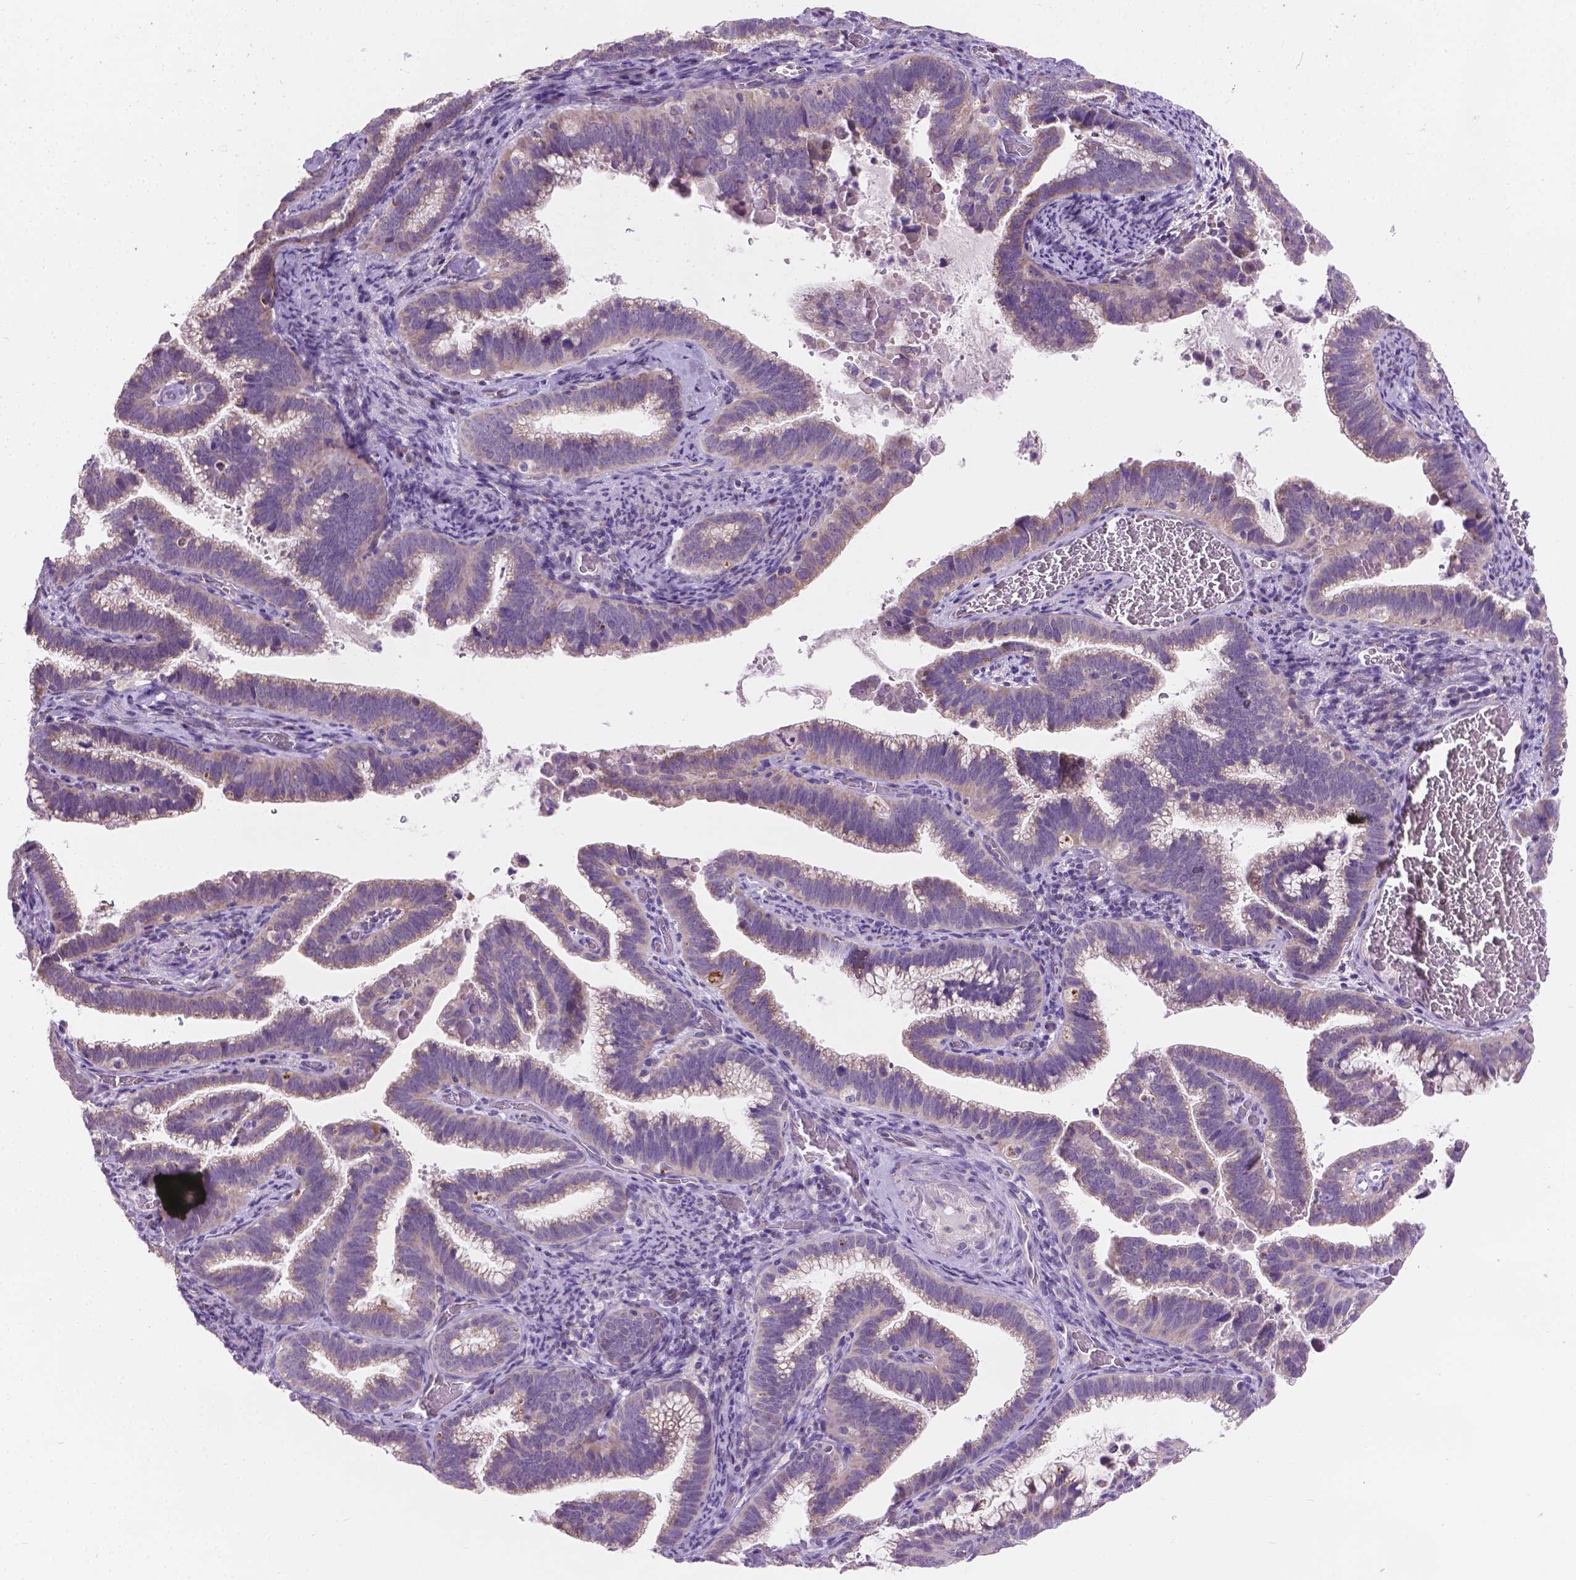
{"staining": {"intensity": "negative", "quantity": "none", "location": "none"}, "tissue": "cervical cancer", "cell_type": "Tumor cells", "image_type": "cancer", "snomed": [{"axis": "morphology", "description": "Adenocarcinoma, NOS"}, {"axis": "topography", "description": "Cervix"}], "caption": "Micrograph shows no protein positivity in tumor cells of cervical cancer tissue. (DAB immunohistochemistry (IHC) with hematoxylin counter stain).", "gene": "CSPG5", "patient": {"sex": "female", "age": 61}}